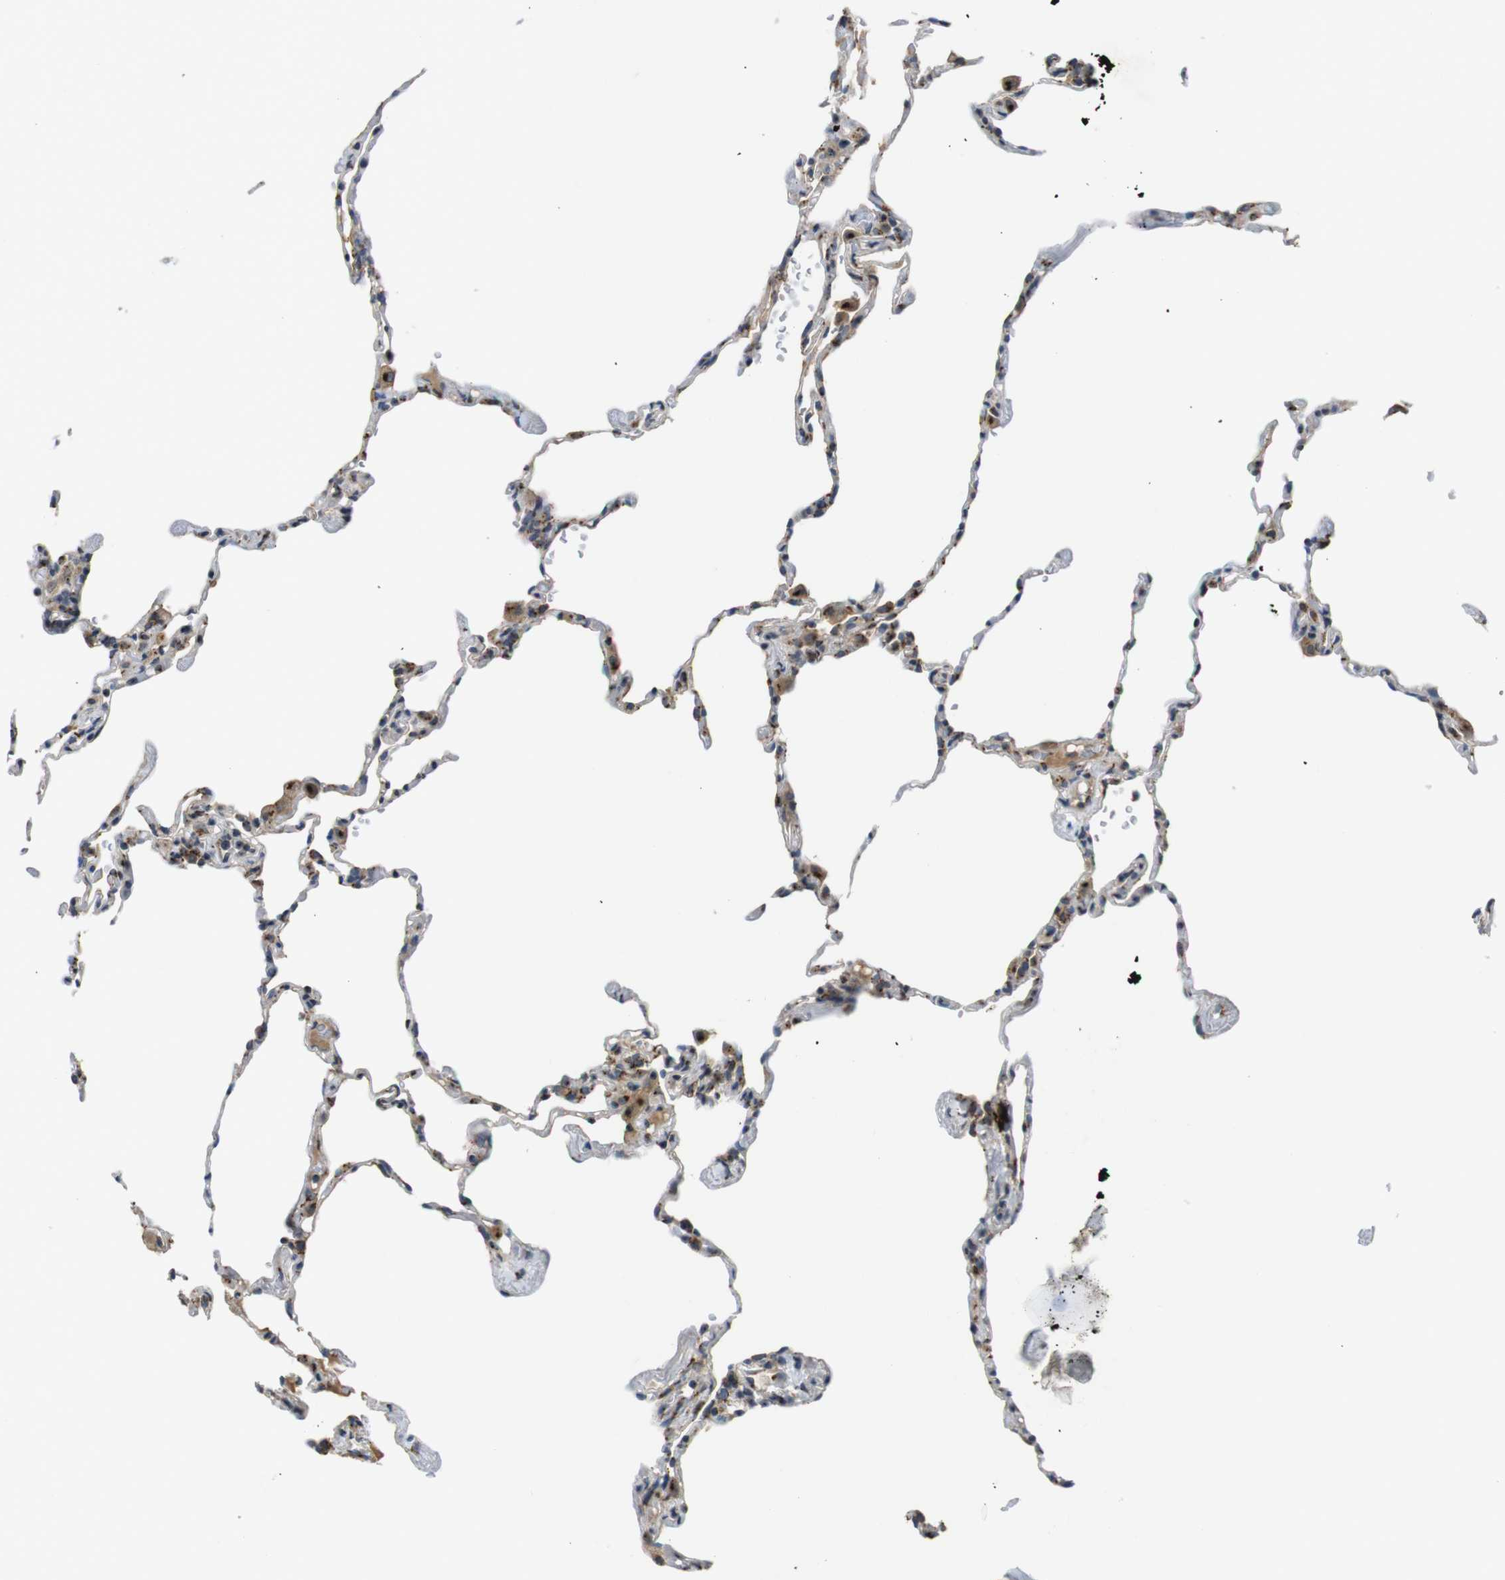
{"staining": {"intensity": "moderate", "quantity": "<25%", "location": "cytoplasmic/membranous"}, "tissue": "lung", "cell_type": "Alveolar cells", "image_type": "normal", "snomed": [{"axis": "morphology", "description": "Normal tissue, NOS"}, {"axis": "topography", "description": "Lung"}], "caption": "Lung was stained to show a protein in brown. There is low levels of moderate cytoplasmic/membranous expression in about <25% of alveolar cells.", "gene": "ZFPL1", "patient": {"sex": "male", "age": 59}}